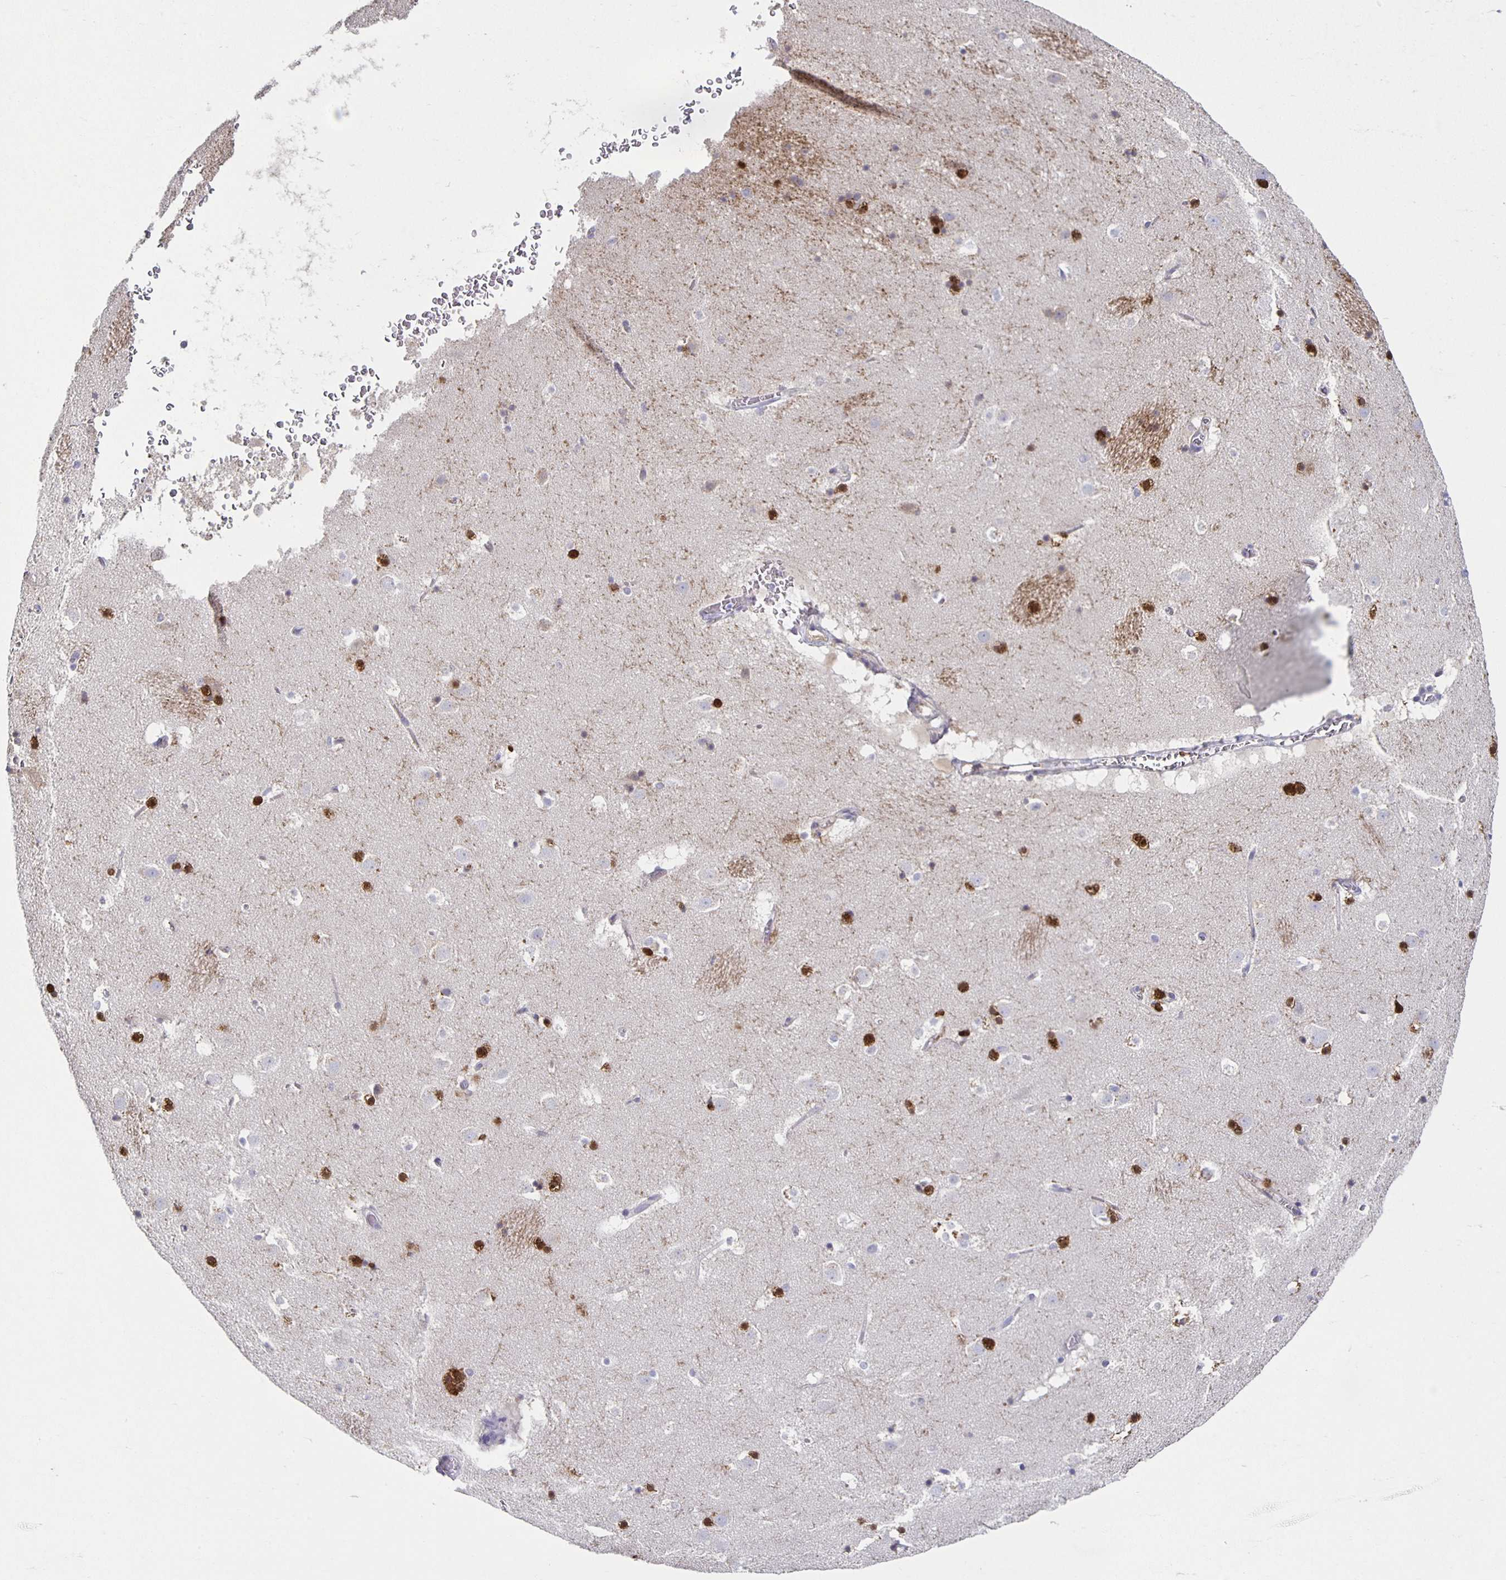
{"staining": {"intensity": "strong", "quantity": "<25%", "location": "nuclear"}, "tissue": "caudate", "cell_type": "Glial cells", "image_type": "normal", "snomed": [{"axis": "morphology", "description": "Normal tissue, NOS"}, {"axis": "topography", "description": "Lateral ventricle wall"}], "caption": "Immunohistochemistry (IHC) micrograph of benign human caudate stained for a protein (brown), which shows medium levels of strong nuclear expression in approximately <25% of glial cells.", "gene": "CARNS1", "patient": {"sex": "male", "age": 37}}